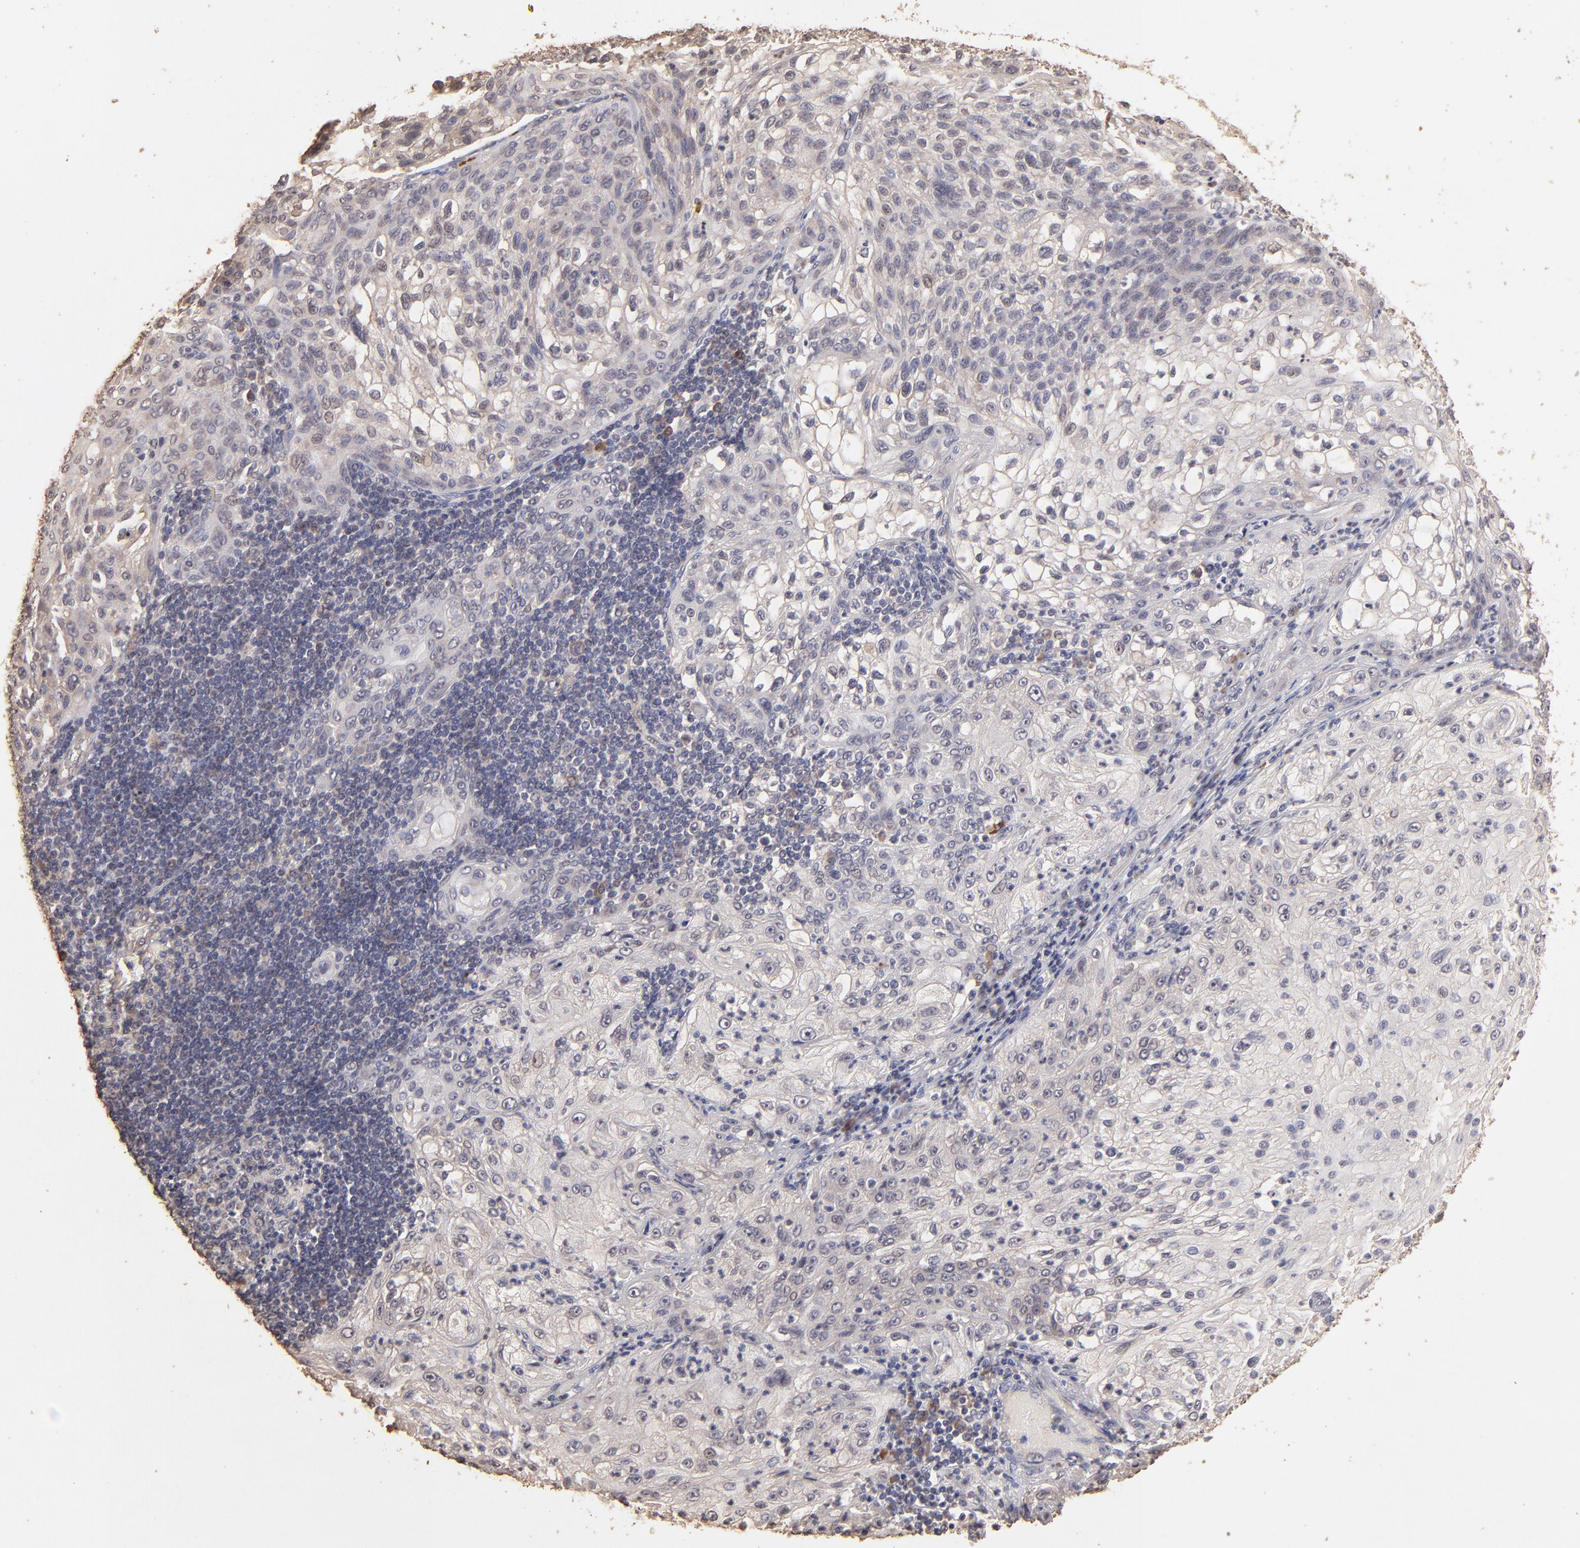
{"staining": {"intensity": "moderate", "quantity": "25%-75%", "location": "cytoplasmic/membranous"}, "tissue": "lung cancer", "cell_type": "Tumor cells", "image_type": "cancer", "snomed": [{"axis": "morphology", "description": "Inflammation, NOS"}, {"axis": "morphology", "description": "Squamous cell carcinoma, NOS"}, {"axis": "topography", "description": "Lymph node"}, {"axis": "topography", "description": "Soft tissue"}, {"axis": "topography", "description": "Lung"}], "caption": "This photomicrograph demonstrates IHC staining of lung squamous cell carcinoma, with medium moderate cytoplasmic/membranous positivity in approximately 25%-75% of tumor cells.", "gene": "OPHN1", "patient": {"sex": "male", "age": 66}}